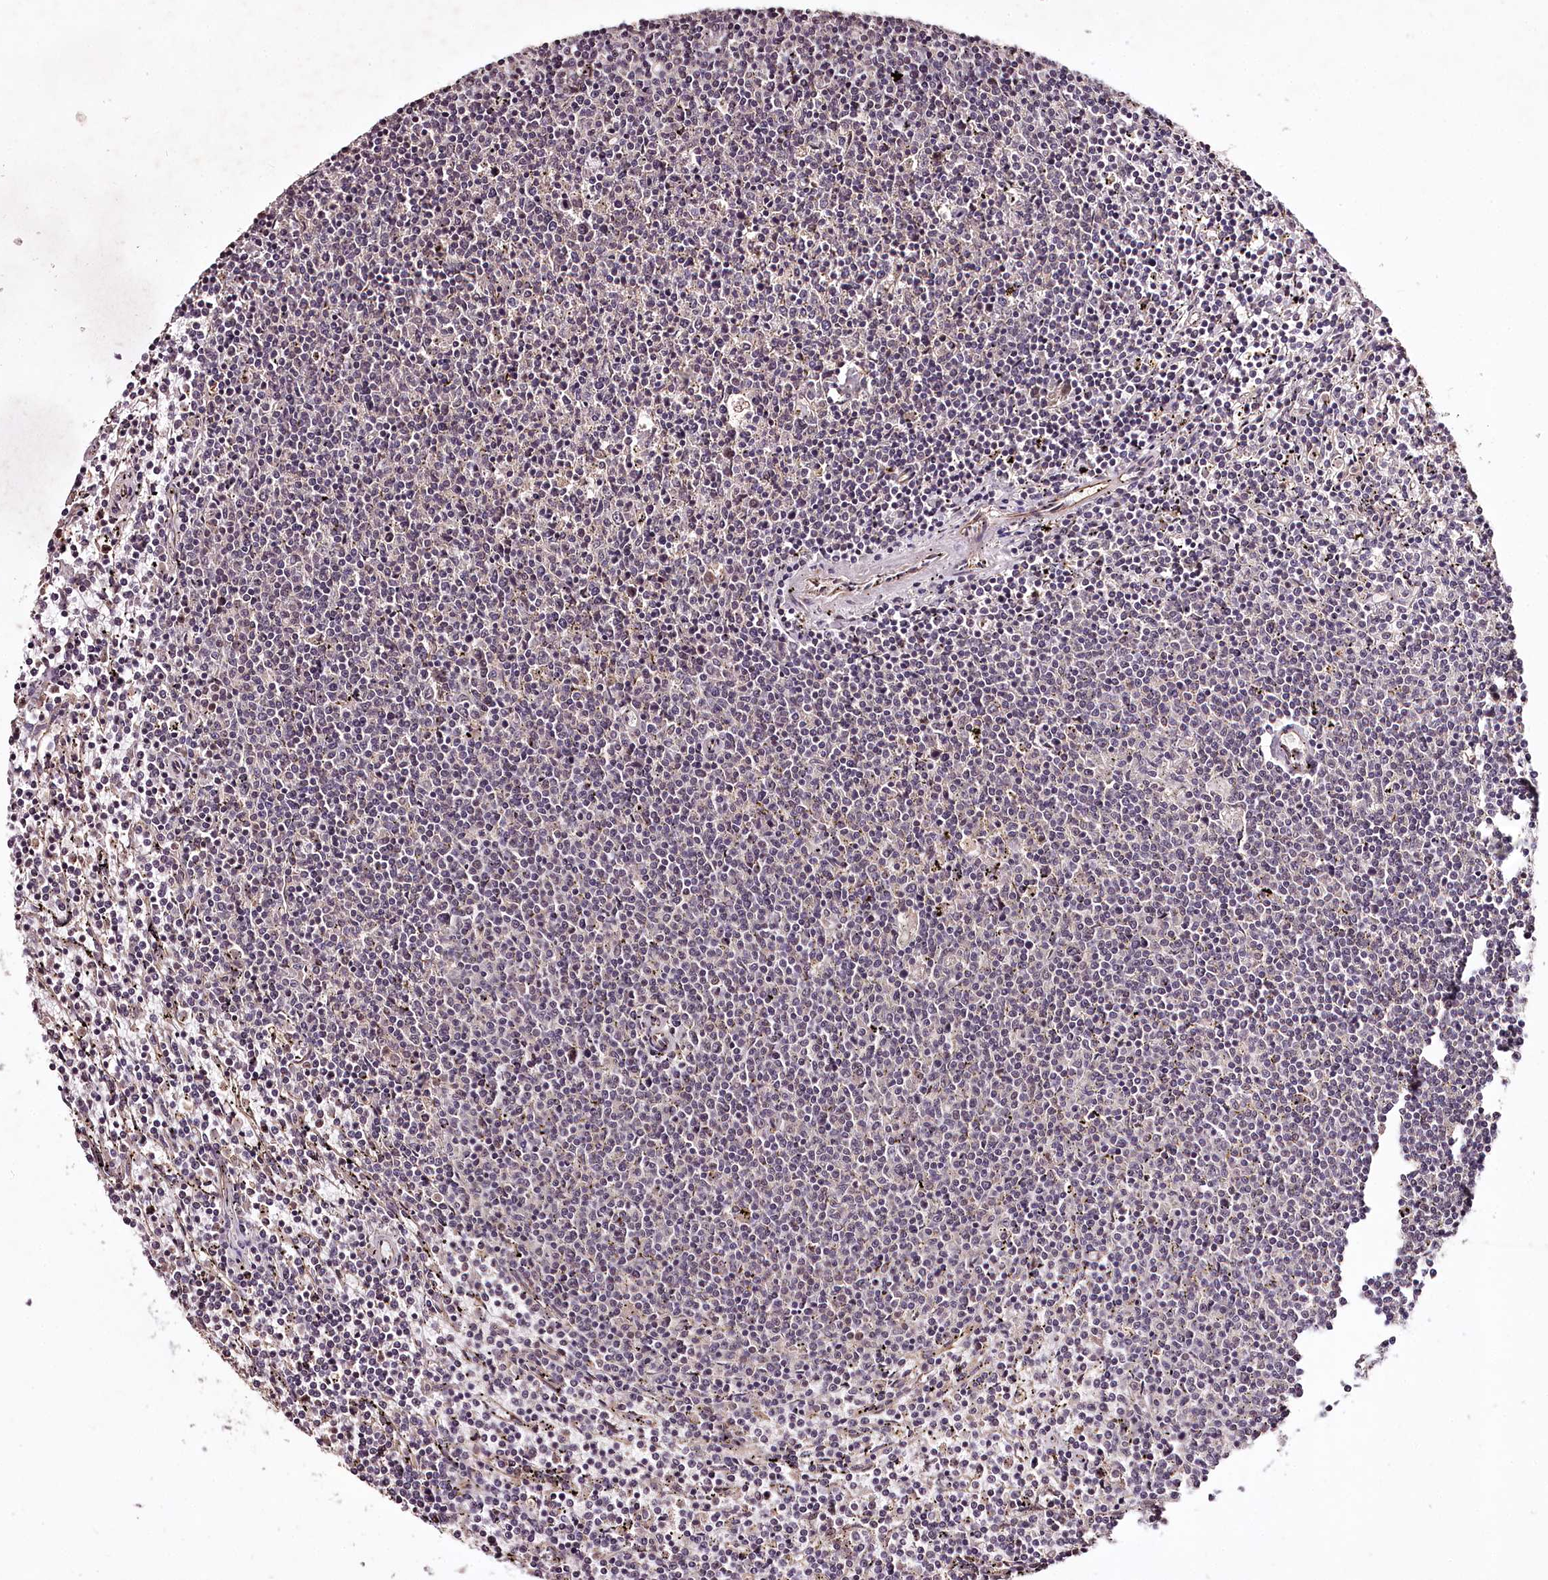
{"staining": {"intensity": "negative", "quantity": "none", "location": "none"}, "tissue": "lymphoma", "cell_type": "Tumor cells", "image_type": "cancer", "snomed": [{"axis": "morphology", "description": "Malignant lymphoma, non-Hodgkin's type, Low grade"}, {"axis": "topography", "description": "Spleen"}], "caption": "This photomicrograph is of low-grade malignant lymphoma, non-Hodgkin's type stained with immunohistochemistry (IHC) to label a protein in brown with the nuclei are counter-stained blue. There is no staining in tumor cells. Nuclei are stained in blue.", "gene": "MAML3", "patient": {"sex": "female", "age": 50}}